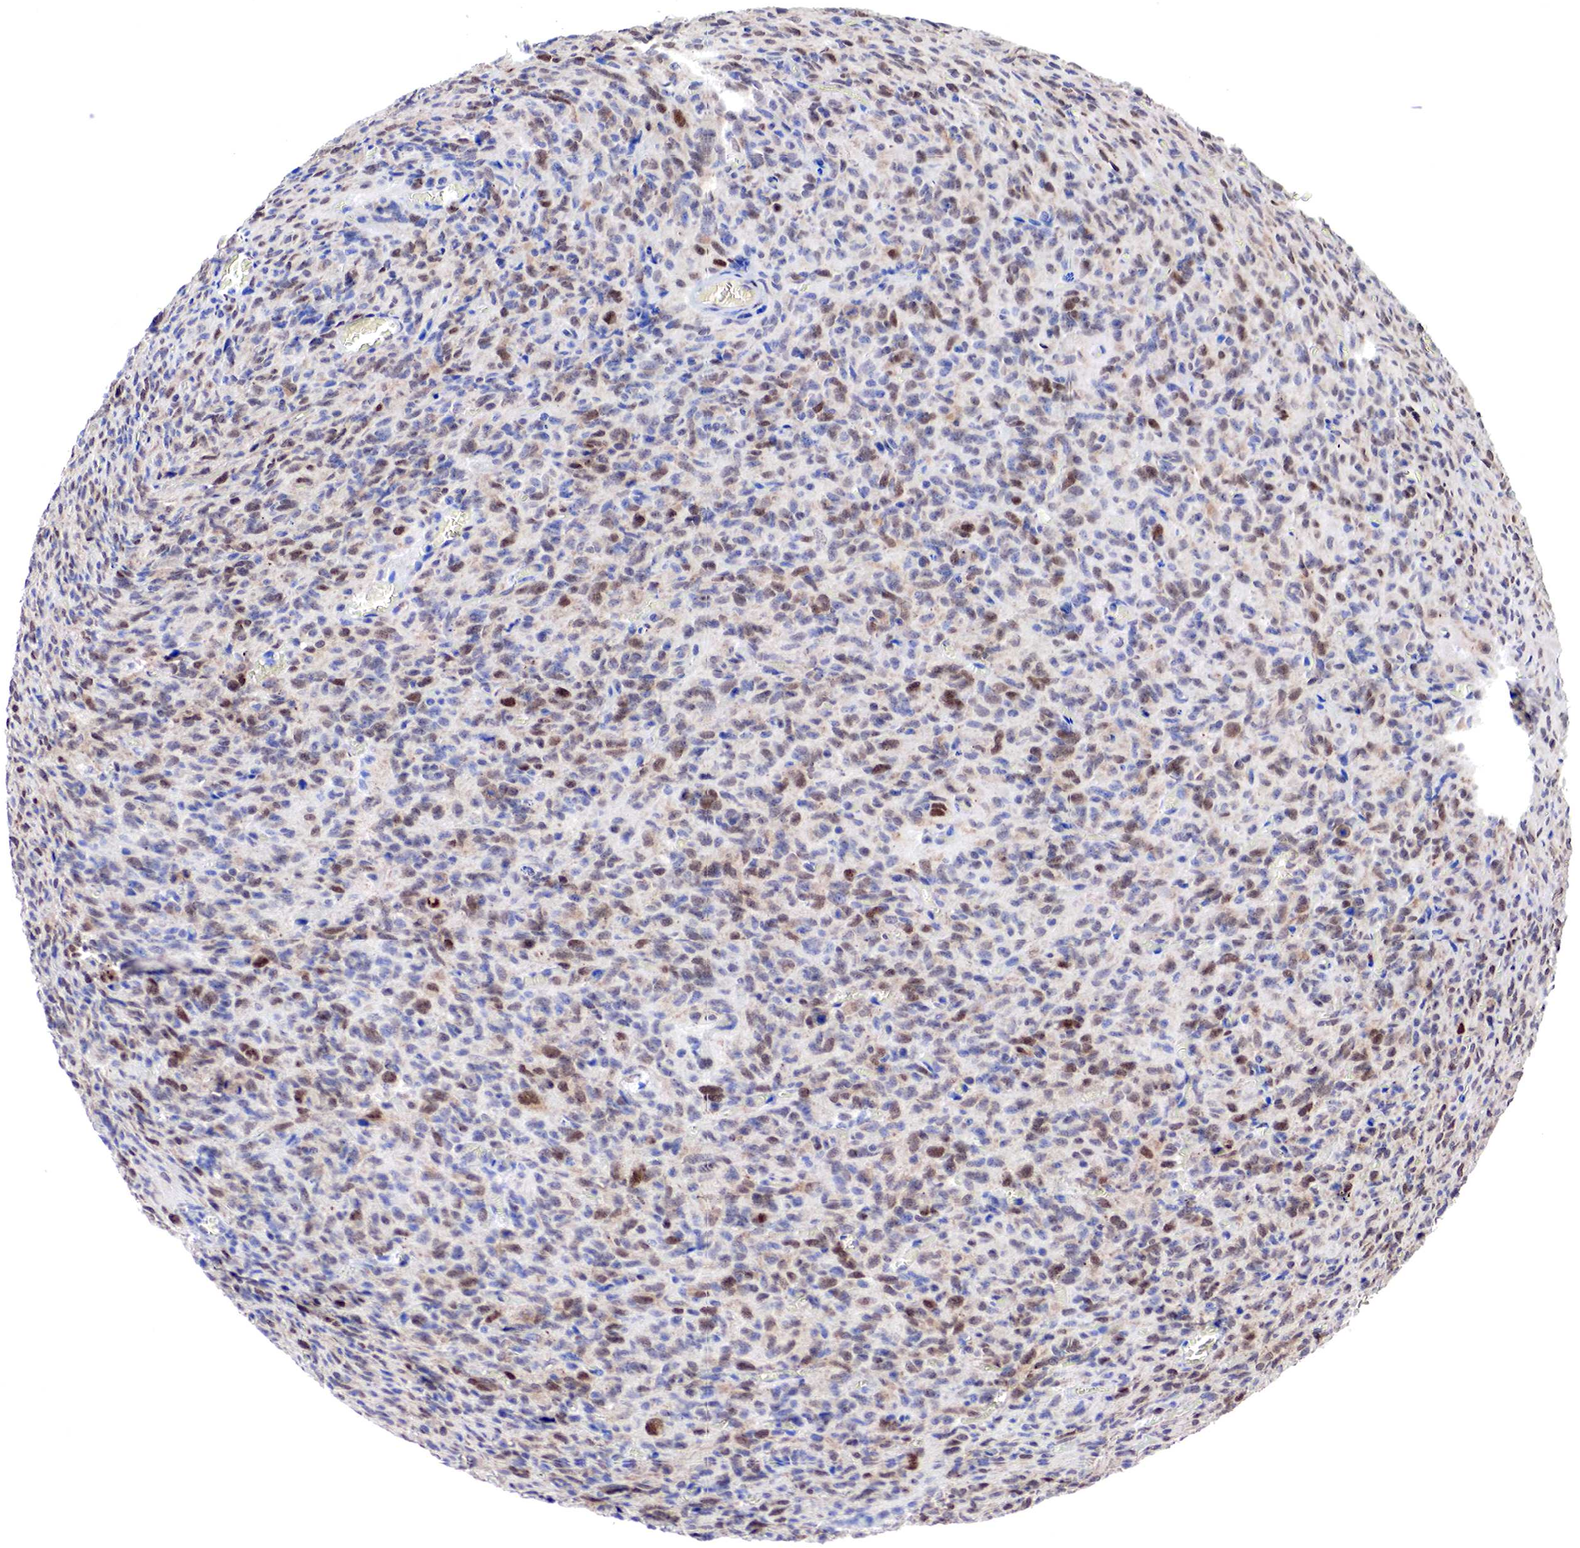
{"staining": {"intensity": "weak", "quantity": "25%-75%", "location": "cytoplasmic/membranous,nuclear"}, "tissue": "glioma", "cell_type": "Tumor cells", "image_type": "cancer", "snomed": [{"axis": "morphology", "description": "Glioma, malignant, High grade"}, {"axis": "topography", "description": "Brain"}], "caption": "An immunohistochemistry histopathology image of neoplastic tissue is shown. Protein staining in brown shows weak cytoplasmic/membranous and nuclear positivity in glioma within tumor cells.", "gene": "PABIR2", "patient": {"sex": "male", "age": 56}}